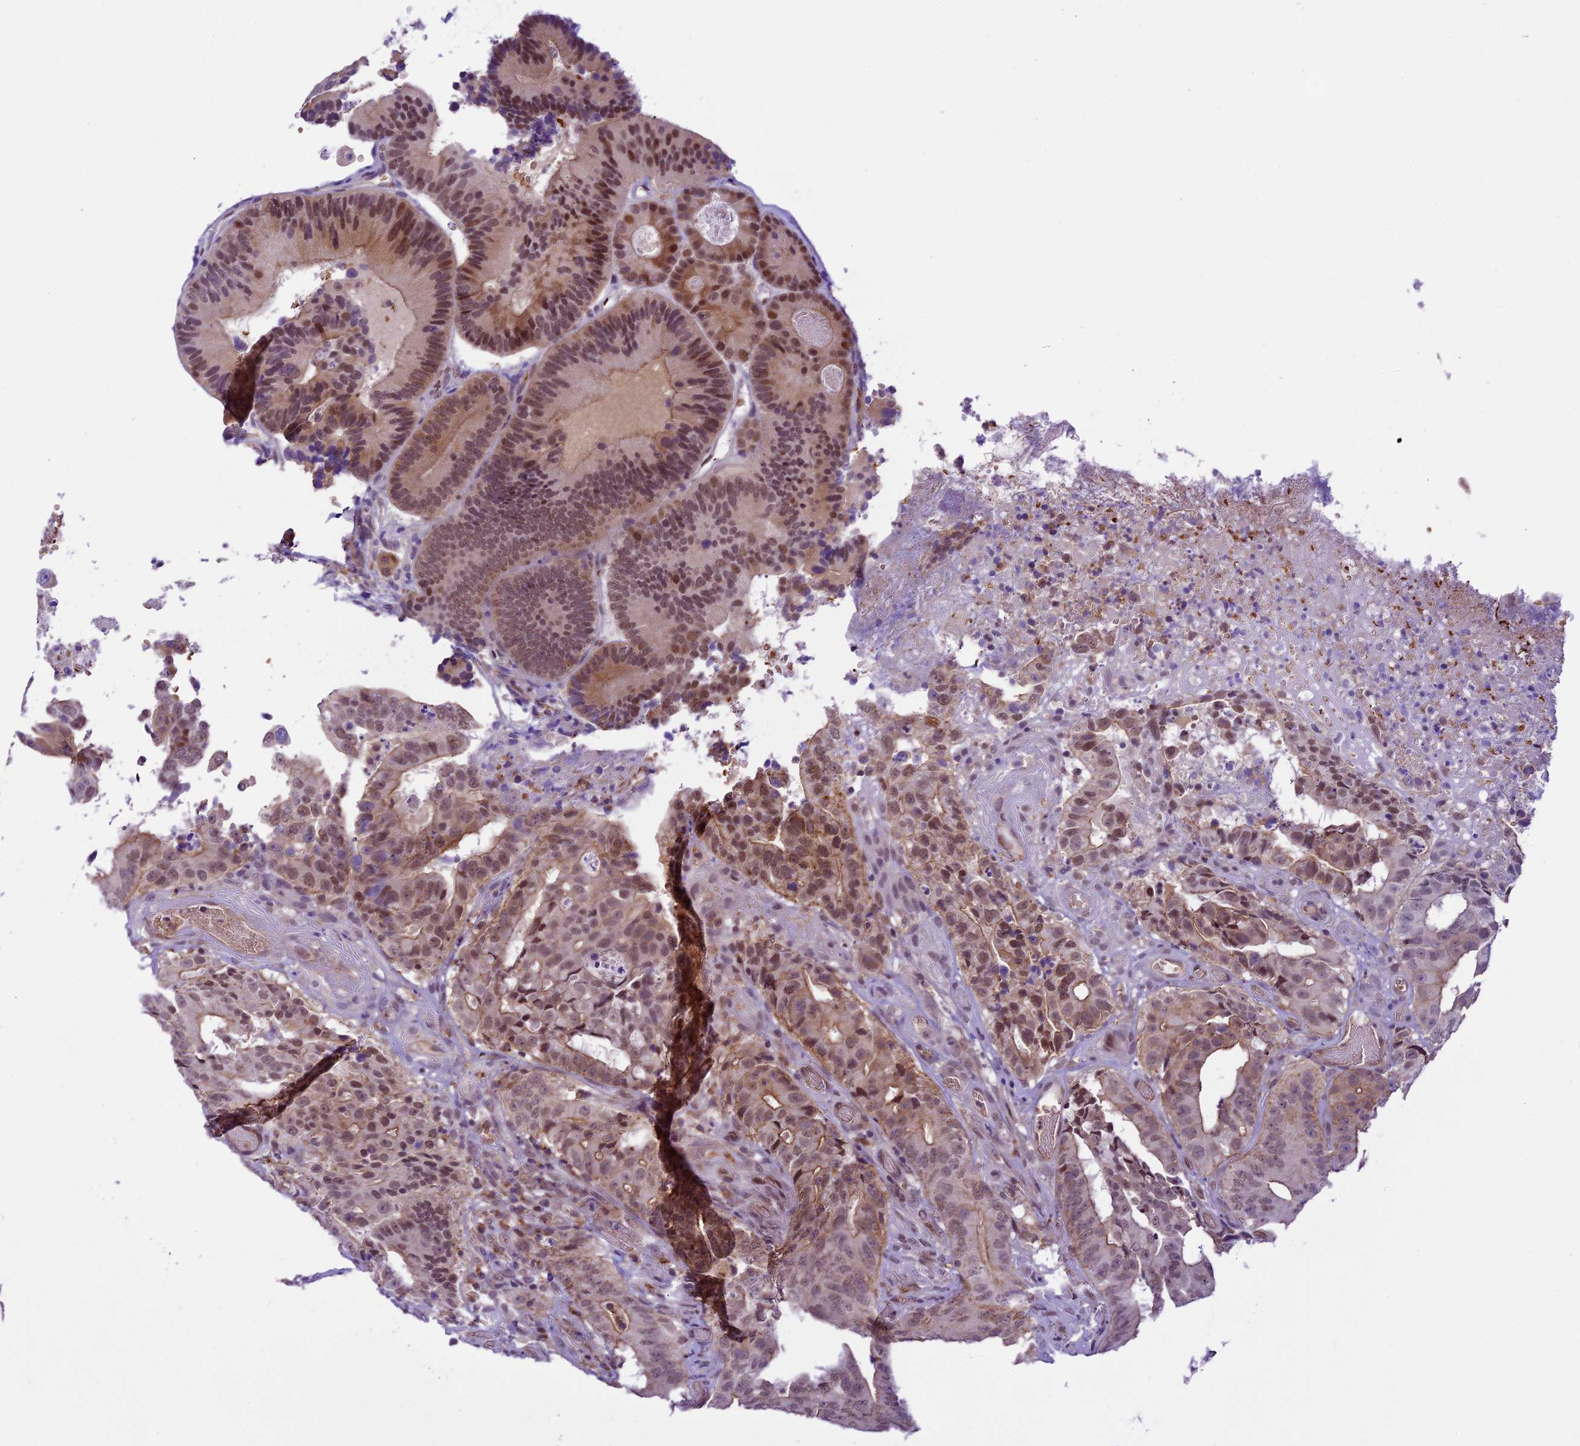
{"staining": {"intensity": "moderate", "quantity": ">75%", "location": "nuclear"}, "tissue": "colorectal cancer", "cell_type": "Tumor cells", "image_type": "cancer", "snomed": [{"axis": "morphology", "description": "Adenocarcinoma, NOS"}, {"axis": "topography", "description": "Colon"}], "caption": "Colorectal cancer (adenocarcinoma) tissue exhibits moderate nuclear staining in approximately >75% of tumor cells, visualized by immunohistochemistry.", "gene": "SHKBP1", "patient": {"sex": "male", "age": 83}}